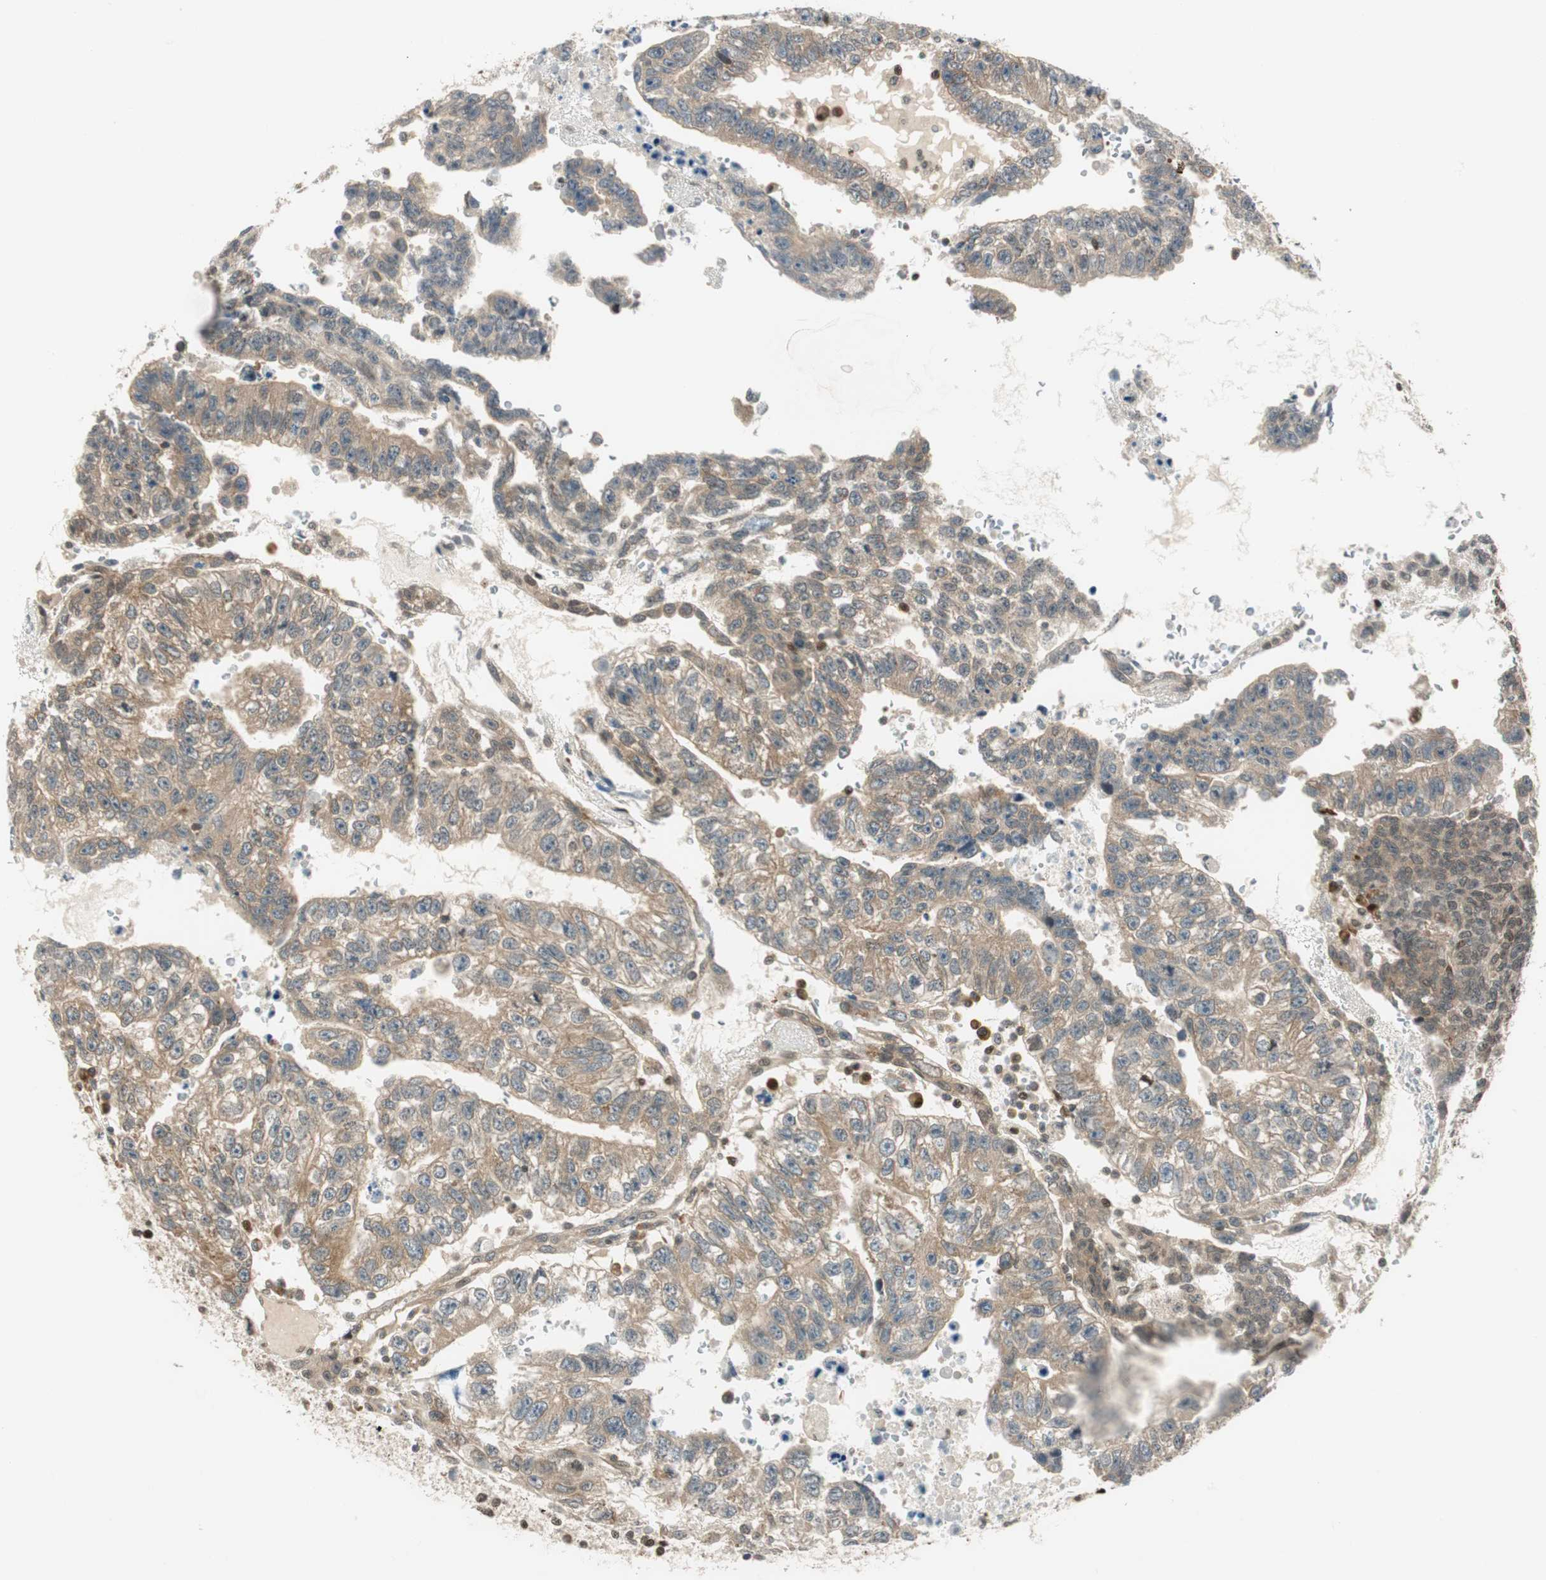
{"staining": {"intensity": "weak", "quantity": ">75%", "location": "cytoplasmic/membranous"}, "tissue": "testis cancer", "cell_type": "Tumor cells", "image_type": "cancer", "snomed": [{"axis": "morphology", "description": "Seminoma, NOS"}, {"axis": "morphology", "description": "Carcinoma, Embryonal, NOS"}, {"axis": "topography", "description": "Testis"}], "caption": "High-power microscopy captured an IHC image of seminoma (testis), revealing weak cytoplasmic/membranous expression in about >75% of tumor cells.", "gene": "RING1", "patient": {"sex": "male", "age": 52}}